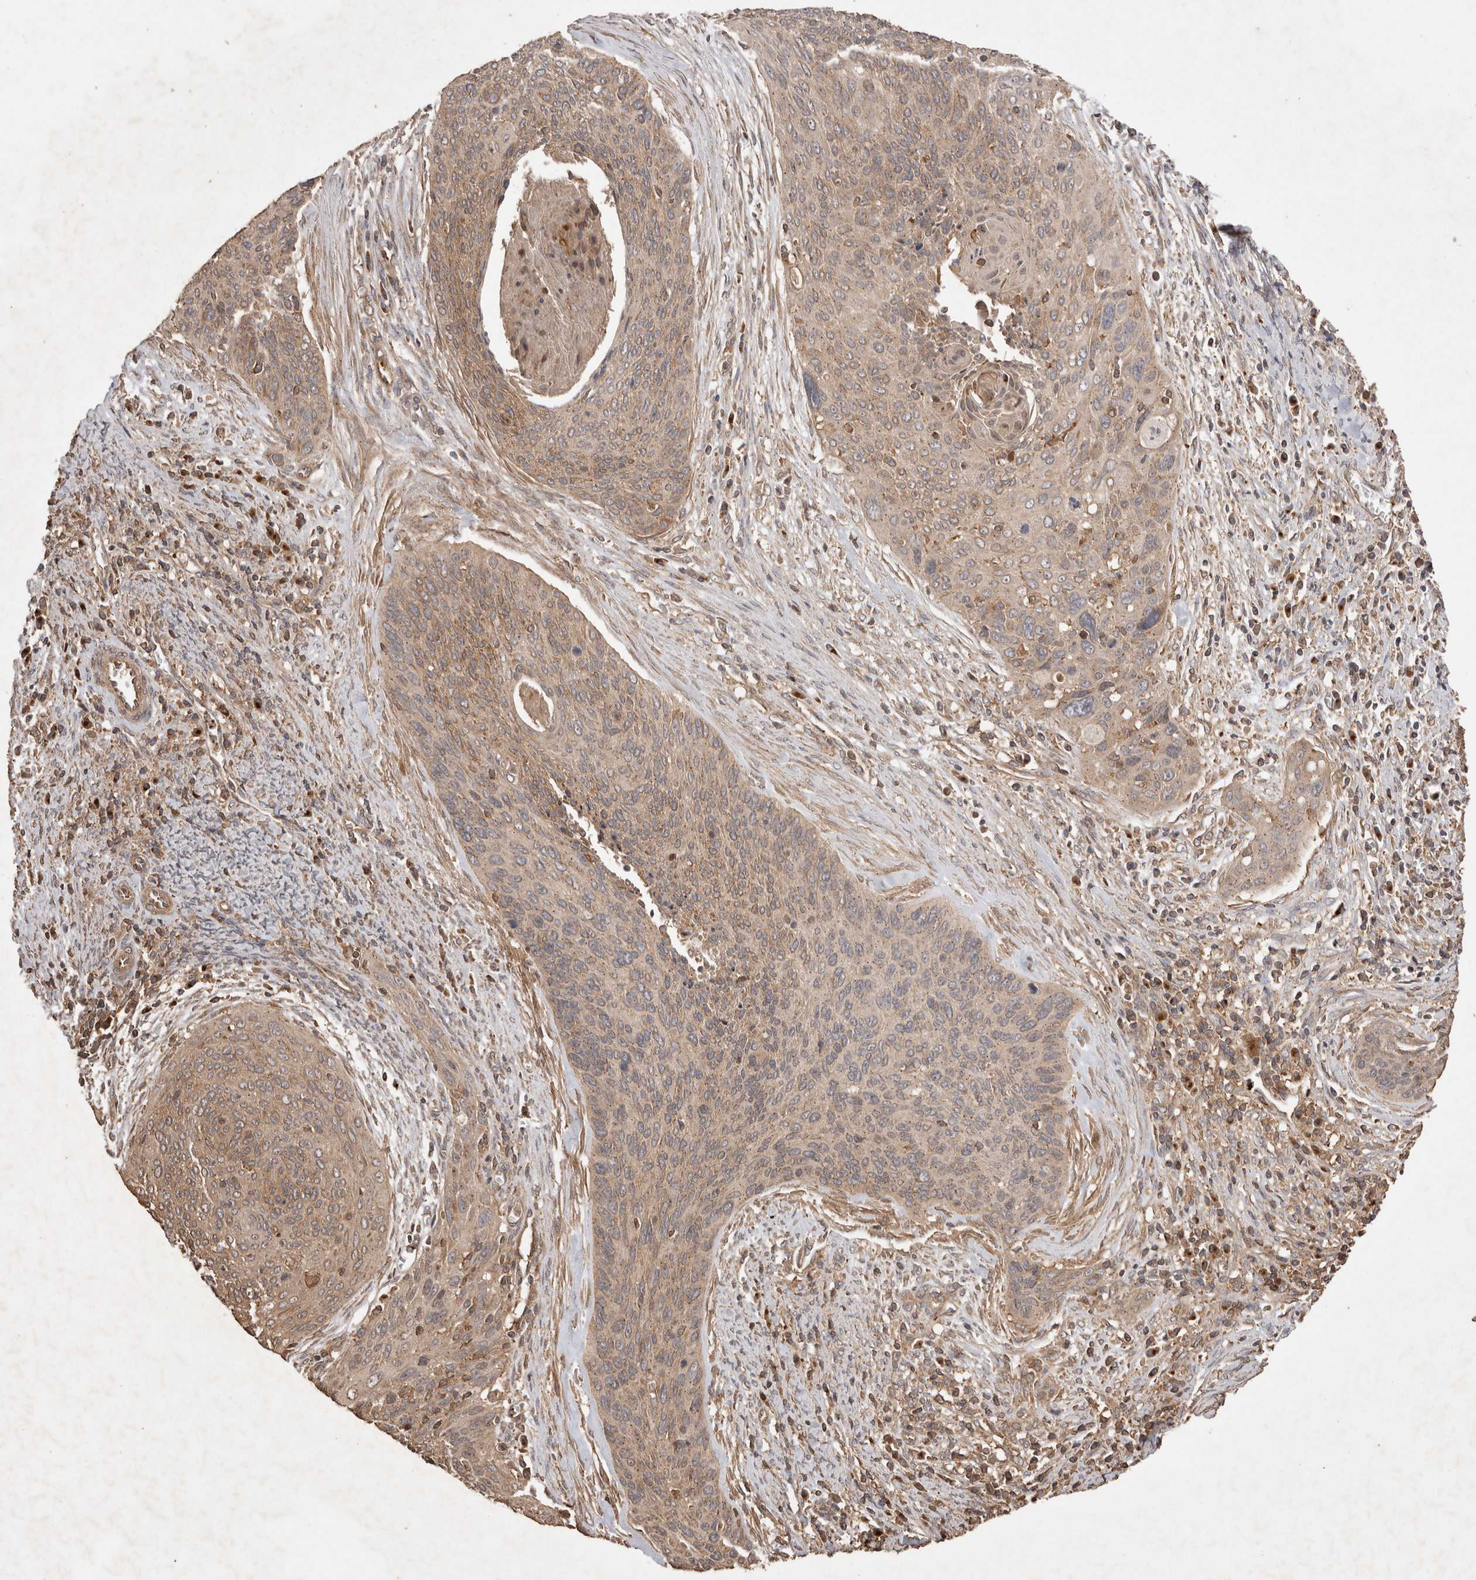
{"staining": {"intensity": "moderate", "quantity": ">75%", "location": "cytoplasmic/membranous"}, "tissue": "cervical cancer", "cell_type": "Tumor cells", "image_type": "cancer", "snomed": [{"axis": "morphology", "description": "Squamous cell carcinoma, NOS"}, {"axis": "topography", "description": "Cervix"}], "caption": "Cervical squamous cell carcinoma stained with DAB (3,3'-diaminobenzidine) immunohistochemistry (IHC) exhibits medium levels of moderate cytoplasmic/membranous staining in about >75% of tumor cells.", "gene": "SNX31", "patient": {"sex": "female", "age": 55}}